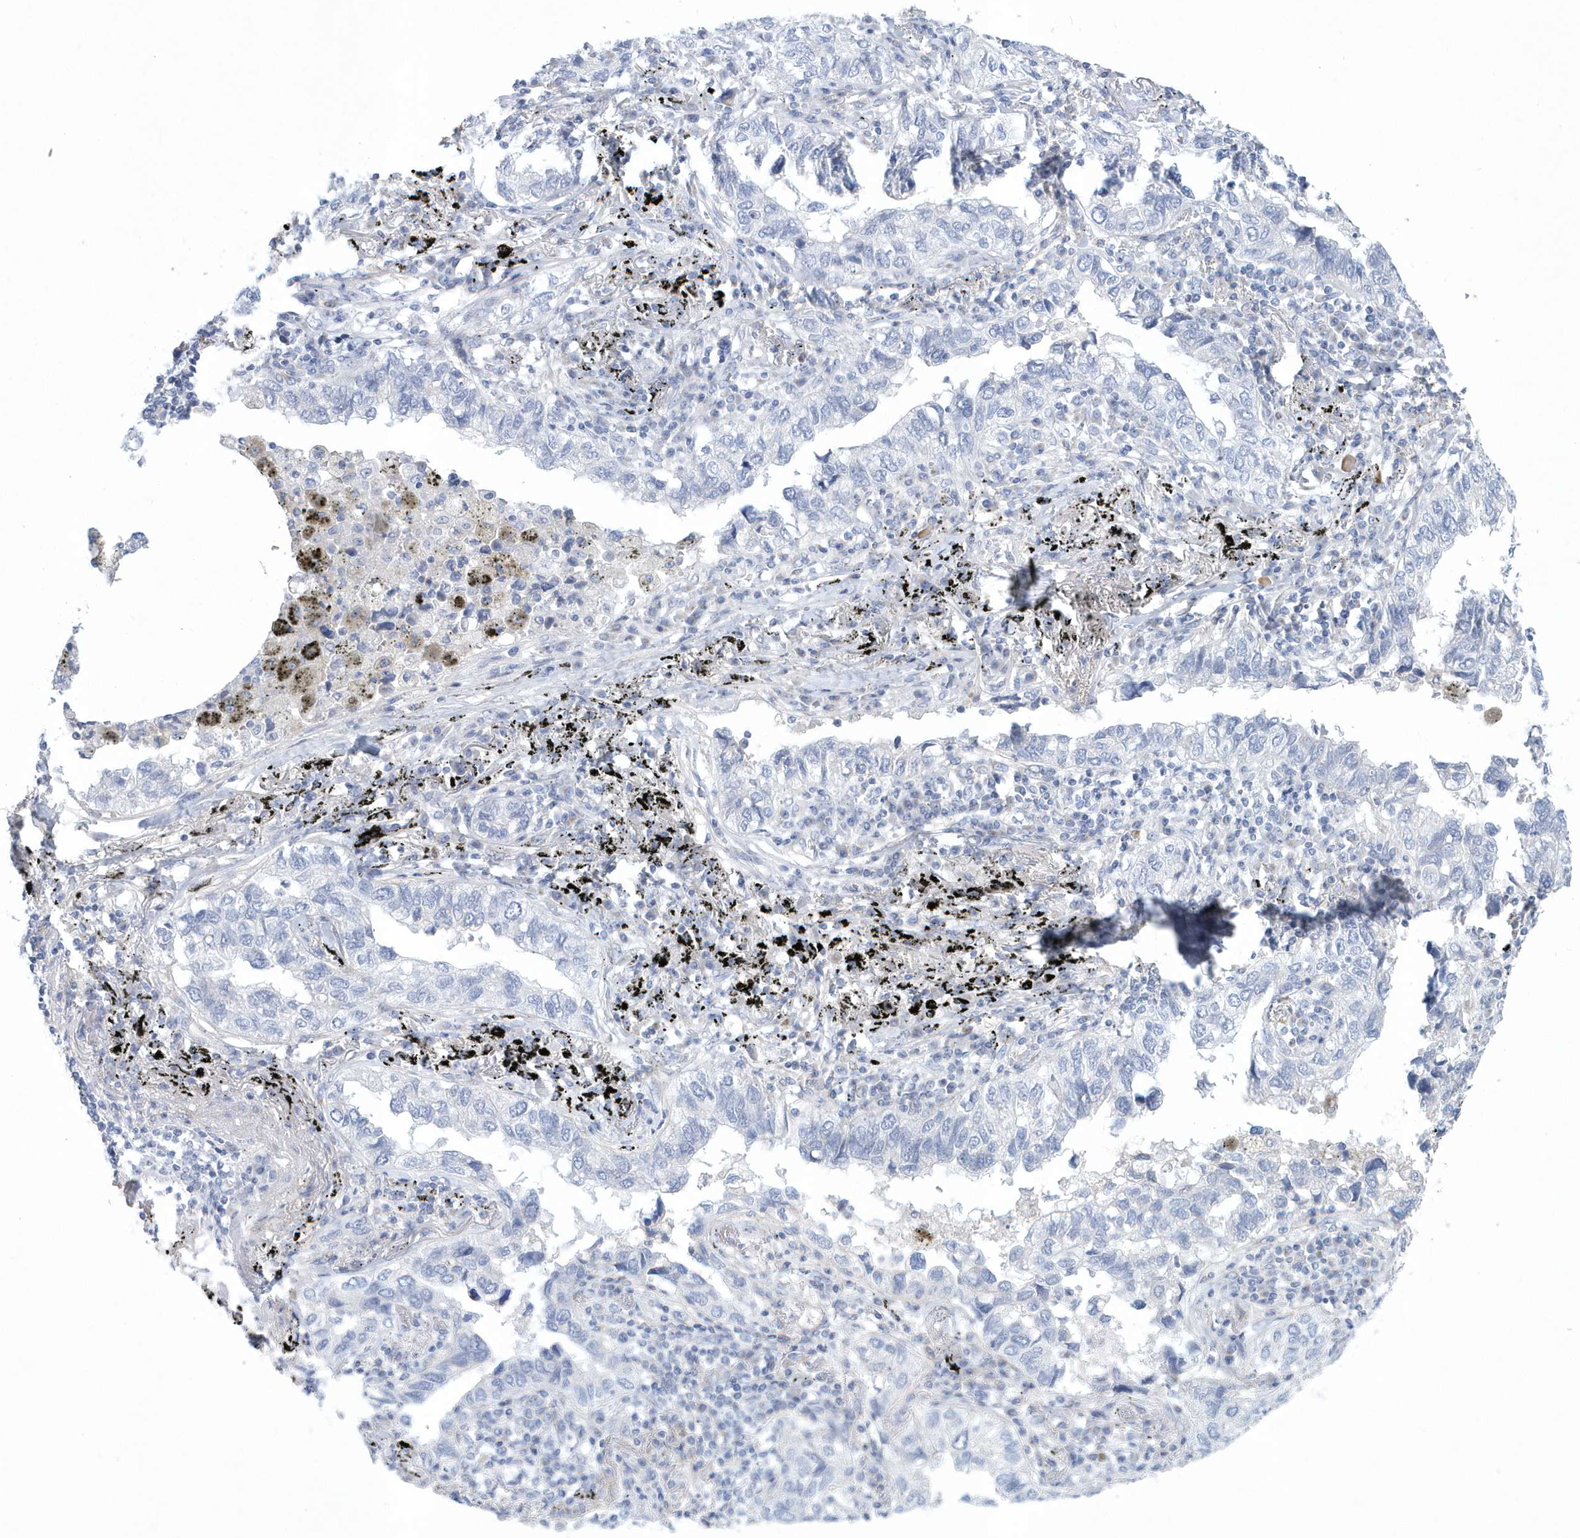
{"staining": {"intensity": "negative", "quantity": "none", "location": "none"}, "tissue": "lung cancer", "cell_type": "Tumor cells", "image_type": "cancer", "snomed": [{"axis": "morphology", "description": "Adenocarcinoma, NOS"}, {"axis": "topography", "description": "Lung"}], "caption": "The immunohistochemistry (IHC) micrograph has no significant staining in tumor cells of lung adenocarcinoma tissue.", "gene": "SPATA18", "patient": {"sex": "male", "age": 65}}